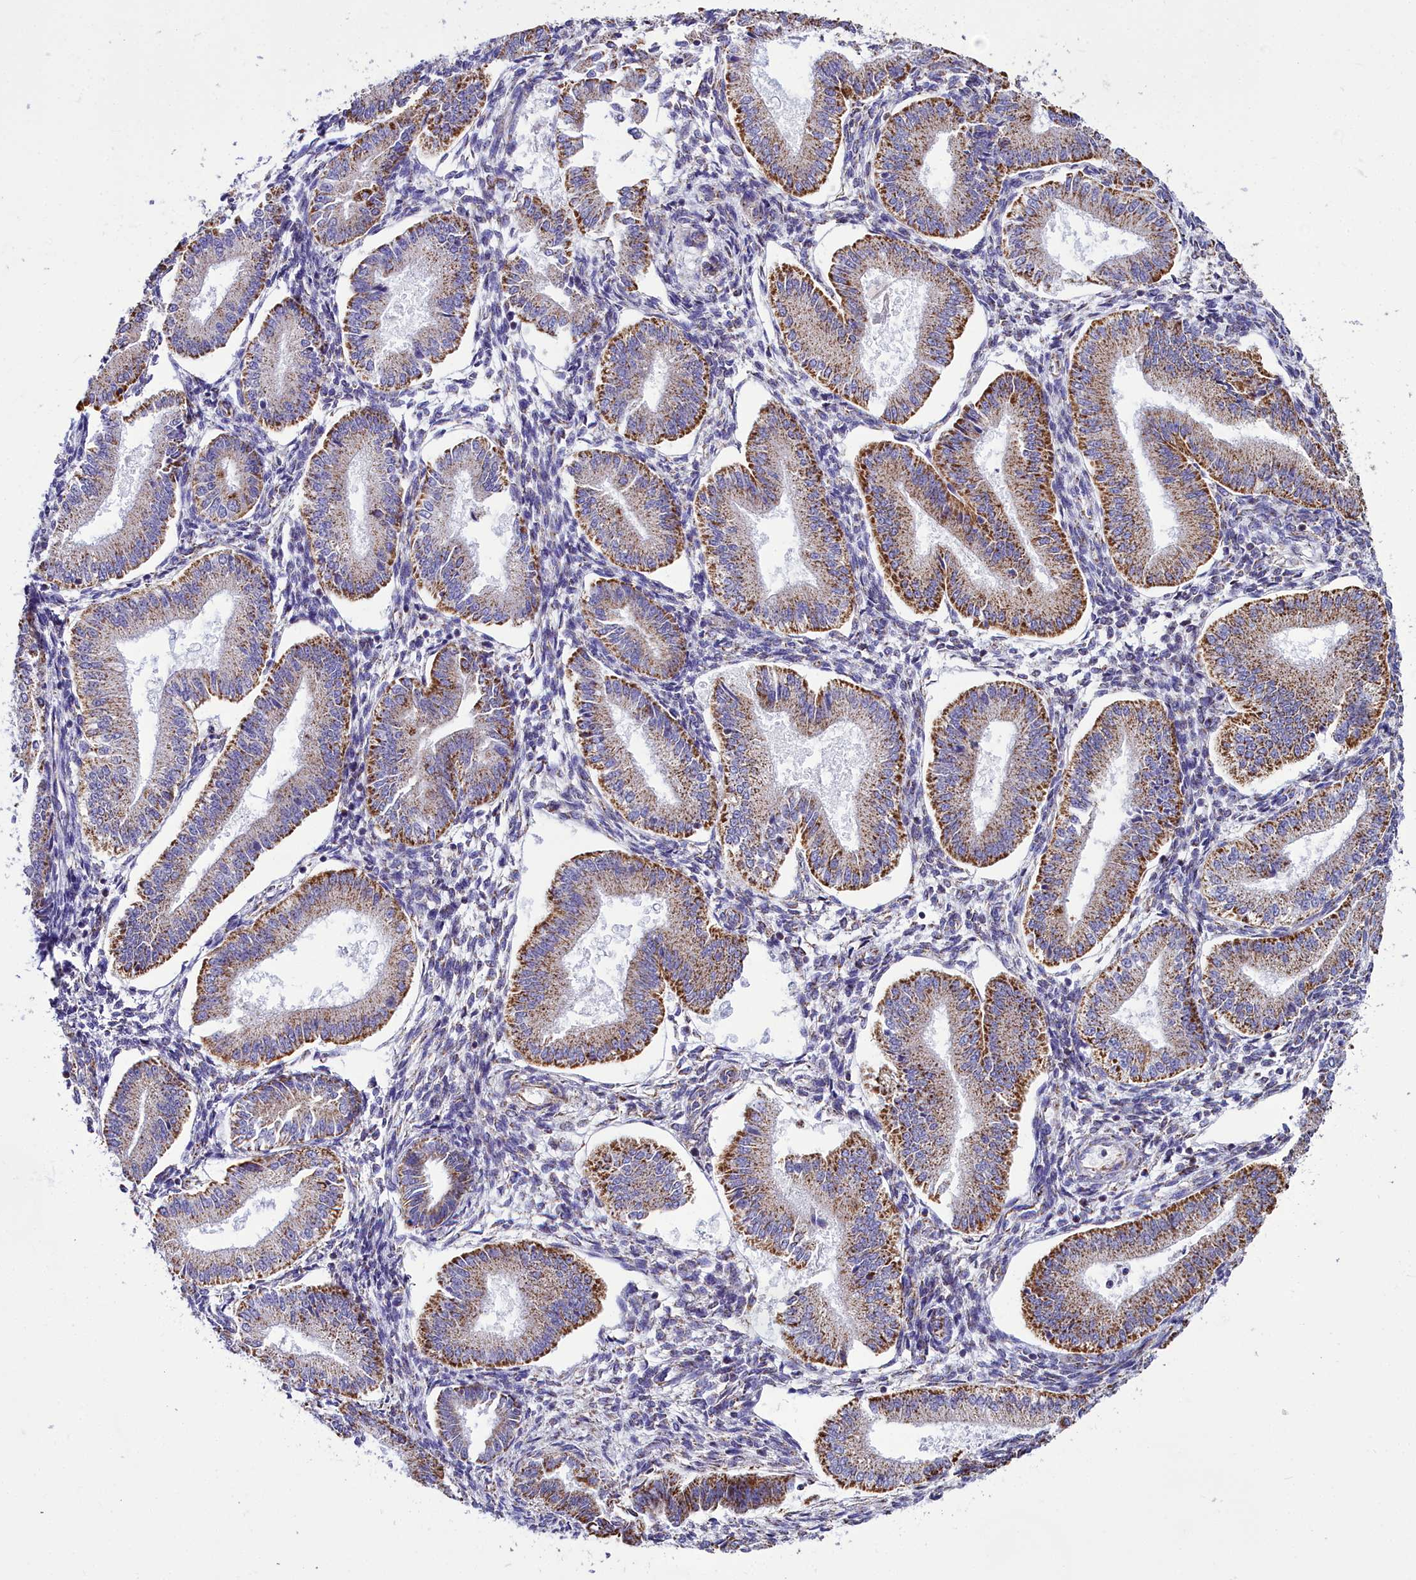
{"staining": {"intensity": "negative", "quantity": "none", "location": "none"}, "tissue": "endometrium", "cell_type": "Cells in endometrial stroma", "image_type": "normal", "snomed": [{"axis": "morphology", "description": "Normal tissue, NOS"}, {"axis": "topography", "description": "Endometrium"}], "caption": "A histopathology image of endometrium stained for a protein exhibits no brown staining in cells in endometrial stroma.", "gene": "WDFY3", "patient": {"sex": "female", "age": 39}}